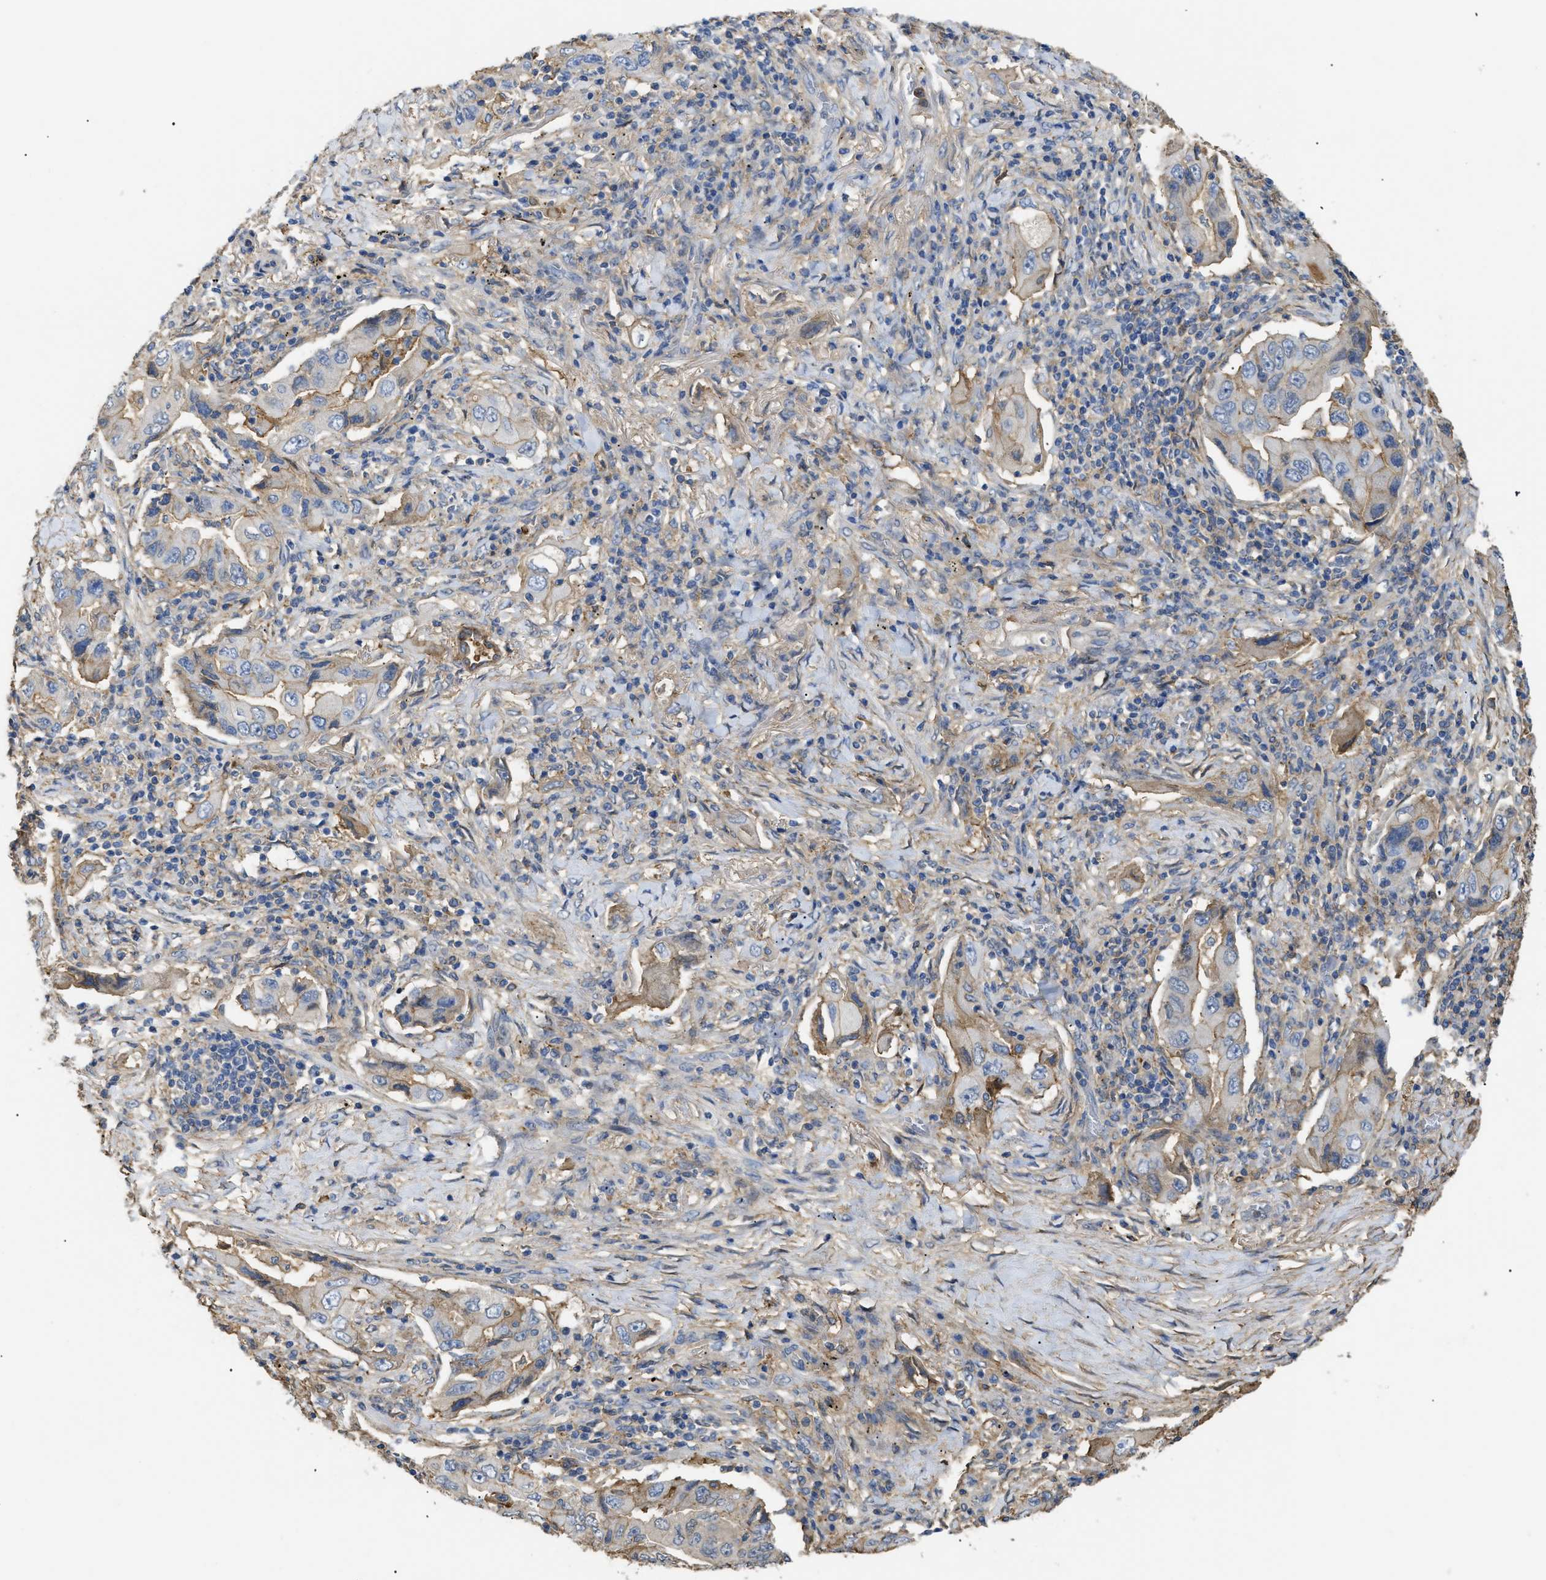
{"staining": {"intensity": "moderate", "quantity": "<25%", "location": "cytoplasmic/membranous"}, "tissue": "lung cancer", "cell_type": "Tumor cells", "image_type": "cancer", "snomed": [{"axis": "morphology", "description": "Adenocarcinoma, NOS"}, {"axis": "topography", "description": "Lung"}], "caption": "Immunohistochemical staining of lung cancer displays moderate cytoplasmic/membranous protein expression in about <25% of tumor cells. (IHC, brightfield microscopy, high magnification).", "gene": "ANXA4", "patient": {"sex": "female", "age": 65}}